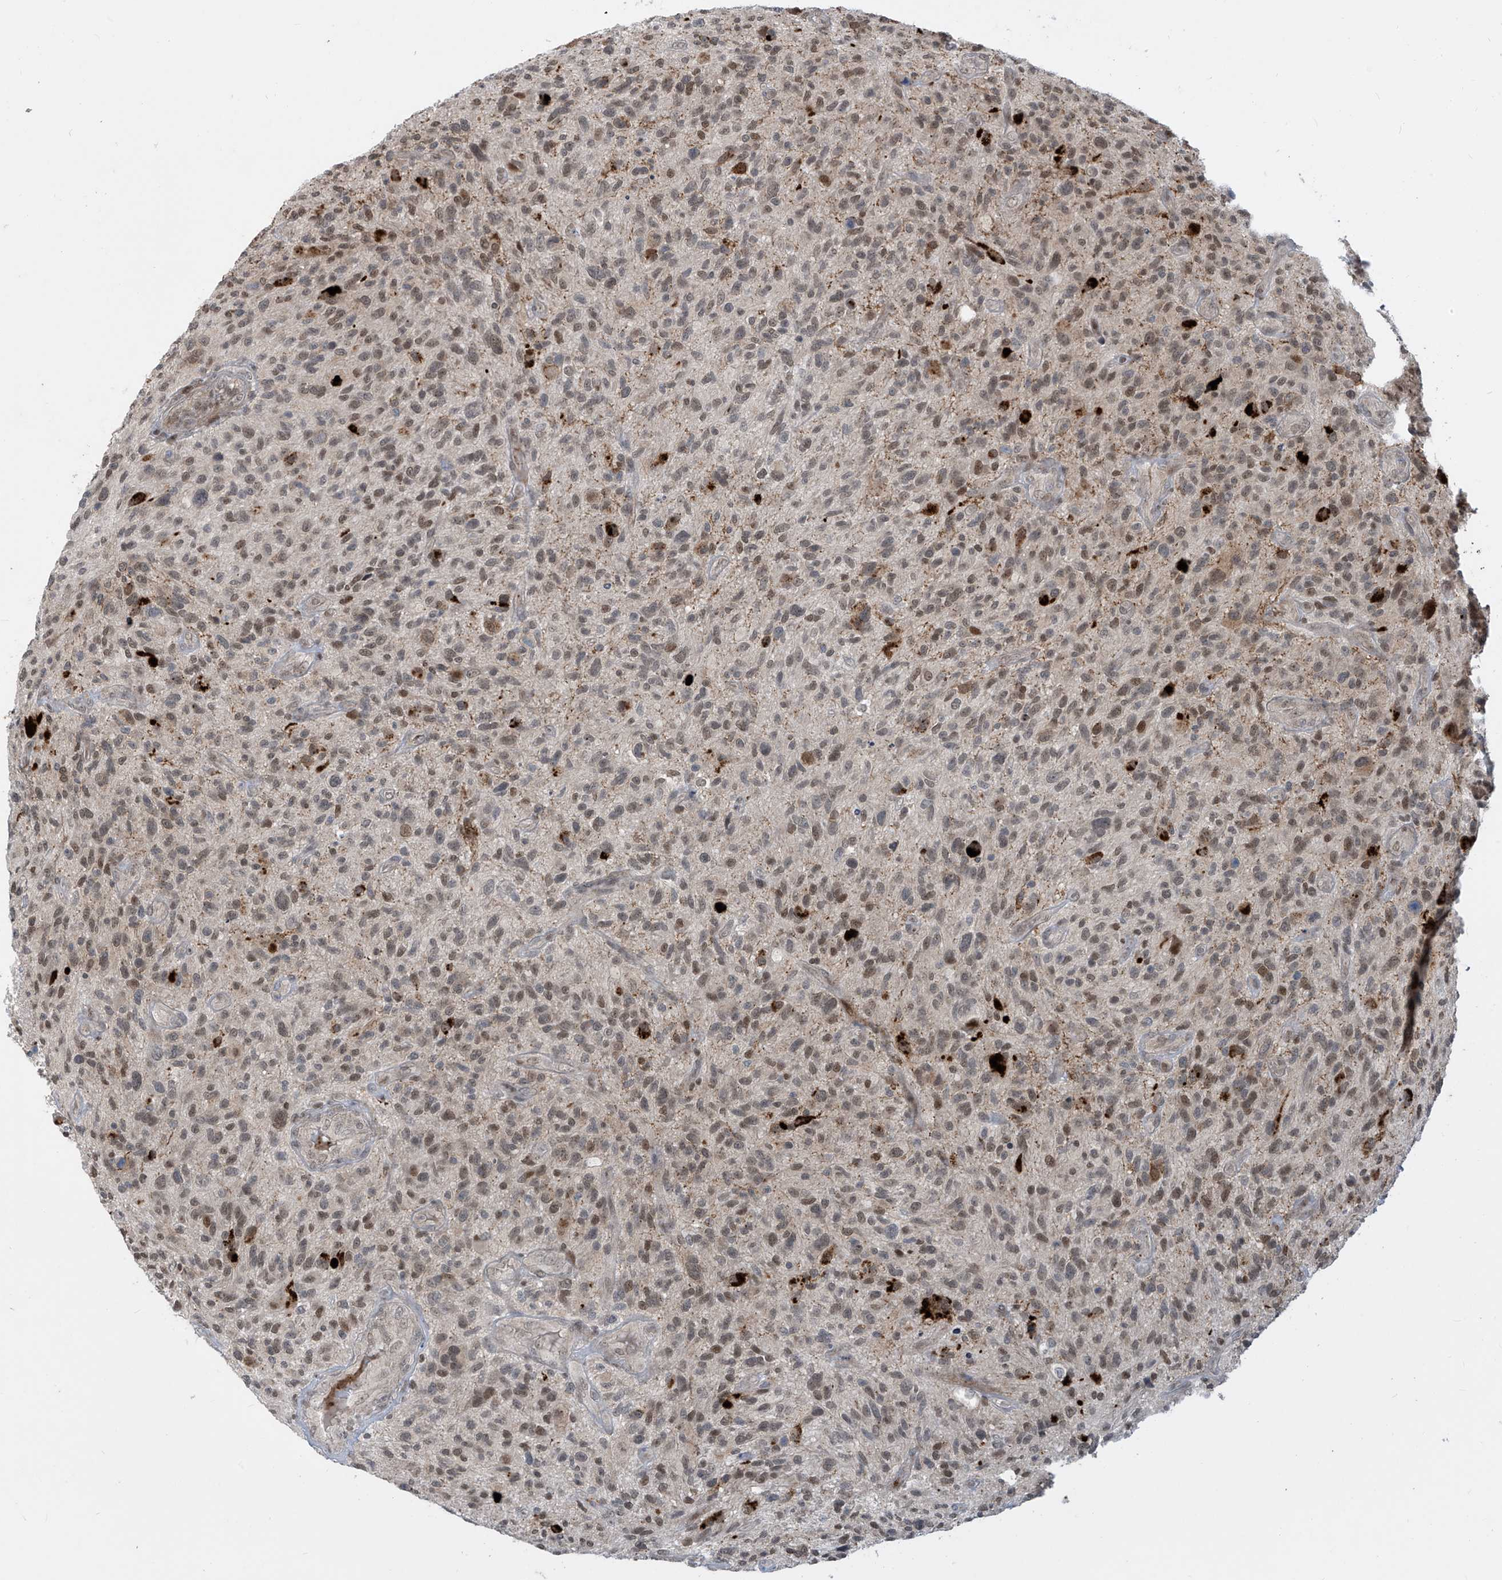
{"staining": {"intensity": "moderate", "quantity": ">75%", "location": "nuclear"}, "tissue": "glioma", "cell_type": "Tumor cells", "image_type": "cancer", "snomed": [{"axis": "morphology", "description": "Glioma, malignant, High grade"}, {"axis": "topography", "description": "Brain"}], "caption": "Malignant glioma (high-grade) stained with DAB (3,3'-diaminobenzidine) immunohistochemistry (IHC) displays medium levels of moderate nuclear positivity in about >75% of tumor cells. The protein of interest is stained brown, and the nuclei are stained in blue (DAB IHC with brightfield microscopy, high magnification).", "gene": "LAGE3", "patient": {"sex": "male", "age": 47}}